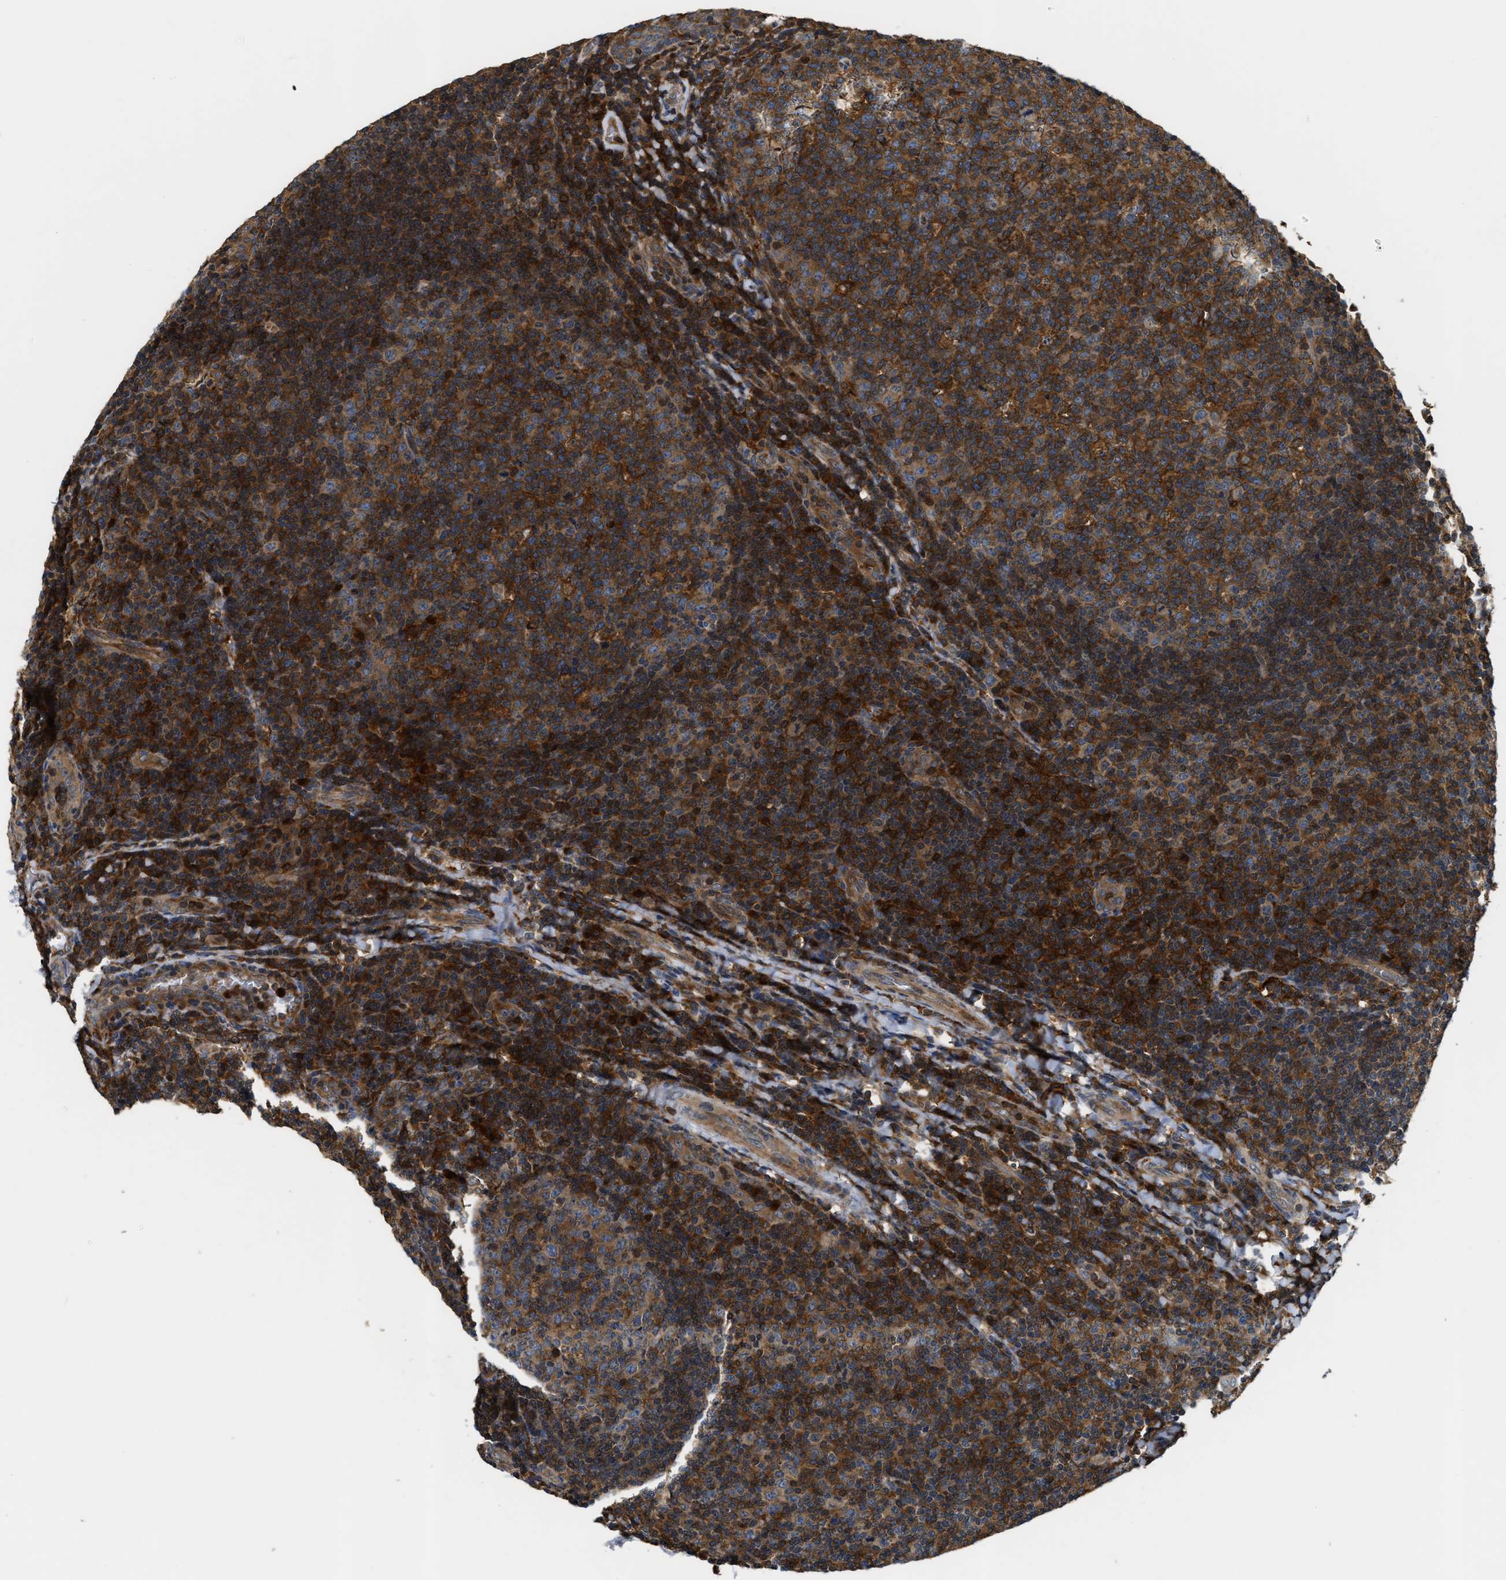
{"staining": {"intensity": "strong", "quantity": ">75%", "location": "cytoplasmic/membranous"}, "tissue": "tonsil", "cell_type": "Germinal center cells", "image_type": "normal", "snomed": [{"axis": "morphology", "description": "Normal tissue, NOS"}, {"axis": "topography", "description": "Tonsil"}], "caption": "Tonsil stained with IHC reveals strong cytoplasmic/membranous positivity in about >75% of germinal center cells.", "gene": "OSTF1", "patient": {"sex": "male", "age": 17}}